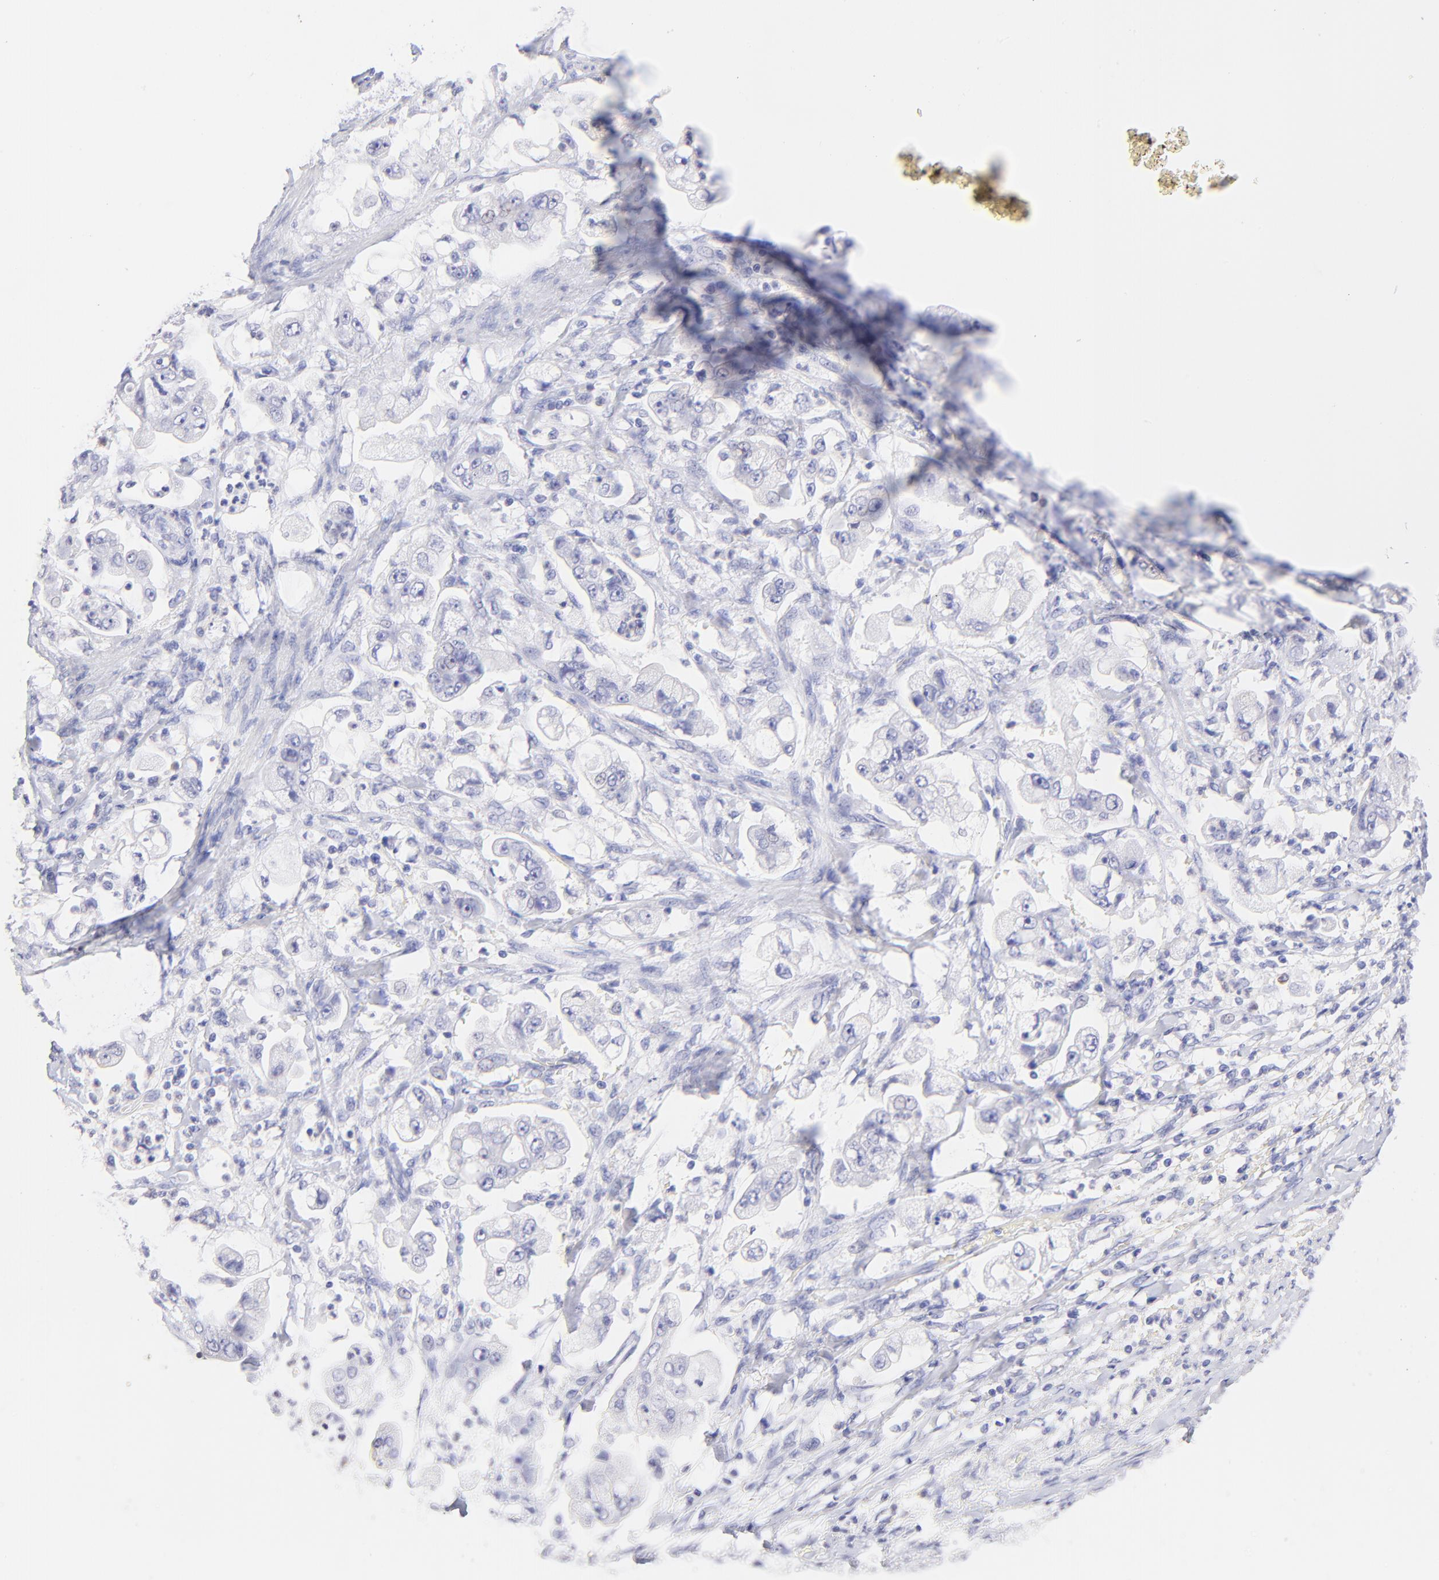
{"staining": {"intensity": "negative", "quantity": "none", "location": "none"}, "tissue": "stomach cancer", "cell_type": "Tumor cells", "image_type": "cancer", "snomed": [{"axis": "morphology", "description": "Adenocarcinoma, NOS"}, {"axis": "topography", "description": "Stomach"}], "caption": "This is a micrograph of IHC staining of stomach cancer, which shows no positivity in tumor cells.", "gene": "IRAG2", "patient": {"sex": "male", "age": 62}}